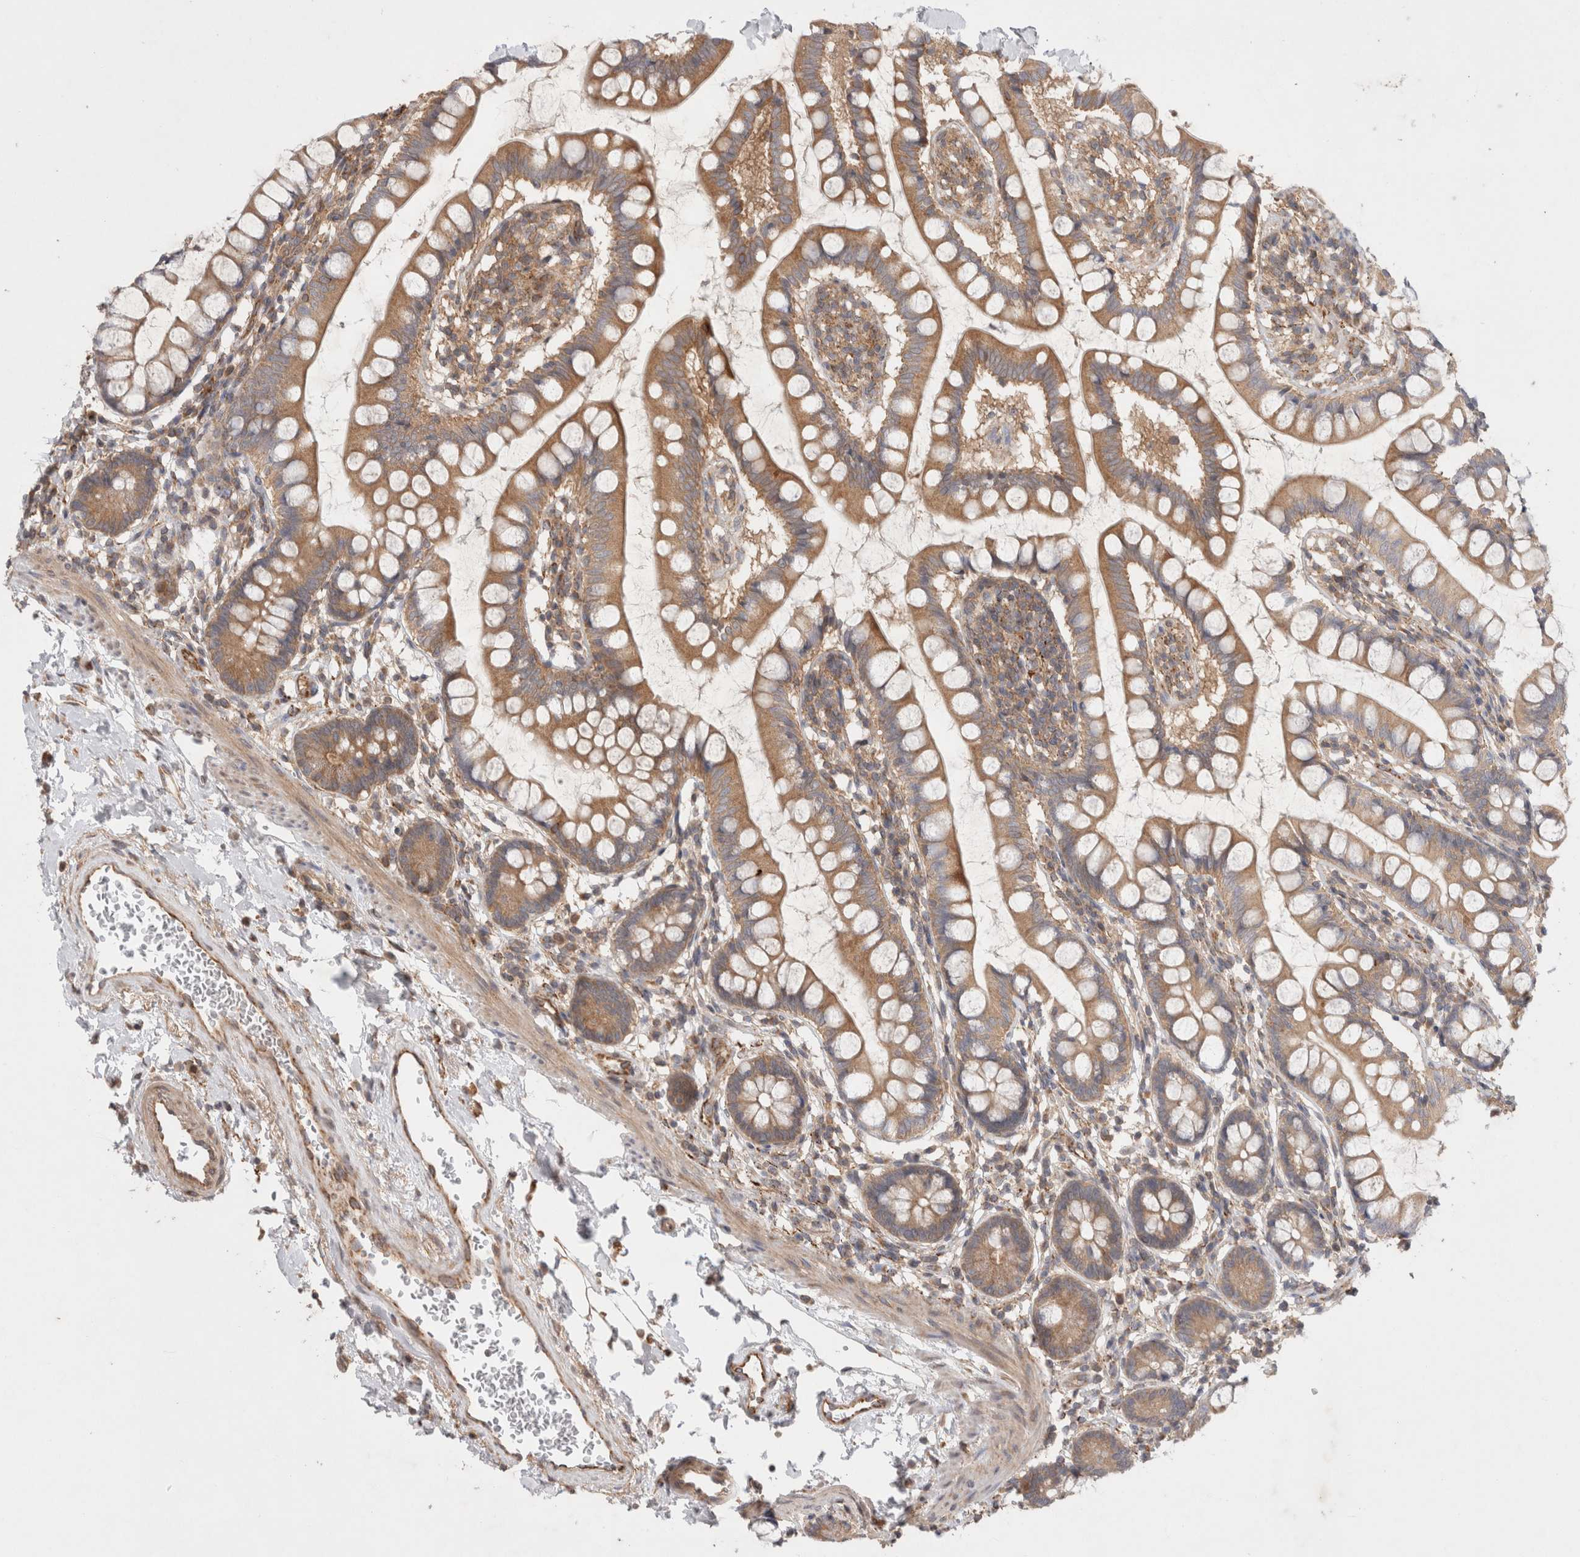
{"staining": {"intensity": "moderate", "quantity": ">75%", "location": "cytoplasmic/membranous"}, "tissue": "small intestine", "cell_type": "Glandular cells", "image_type": "normal", "snomed": [{"axis": "morphology", "description": "Normal tissue, NOS"}, {"axis": "topography", "description": "Small intestine"}], "caption": "Immunohistochemistry micrograph of benign small intestine stained for a protein (brown), which shows medium levels of moderate cytoplasmic/membranous positivity in approximately >75% of glandular cells.", "gene": "HROB", "patient": {"sex": "female", "age": 84}}